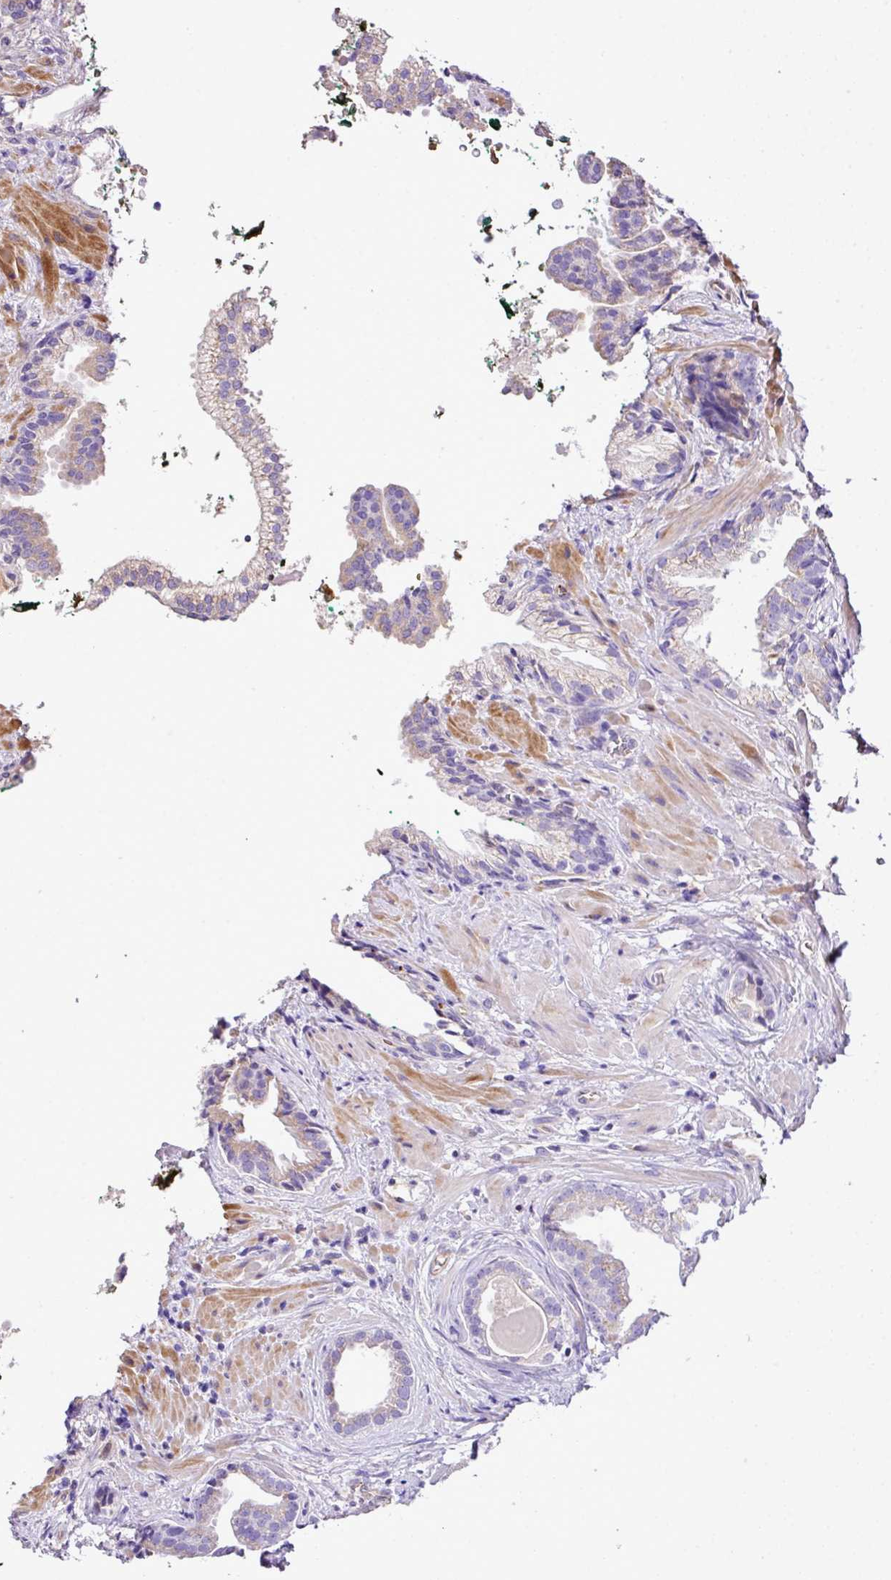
{"staining": {"intensity": "weak", "quantity": "25%-75%", "location": "cytoplasmic/membranous"}, "tissue": "prostate cancer", "cell_type": "Tumor cells", "image_type": "cancer", "snomed": [{"axis": "morphology", "description": "Adenocarcinoma, High grade"}, {"axis": "topography", "description": "Prostate"}], "caption": "Human prostate cancer stained with a protein marker shows weak staining in tumor cells.", "gene": "CTXN2", "patient": {"sex": "male", "age": 60}}